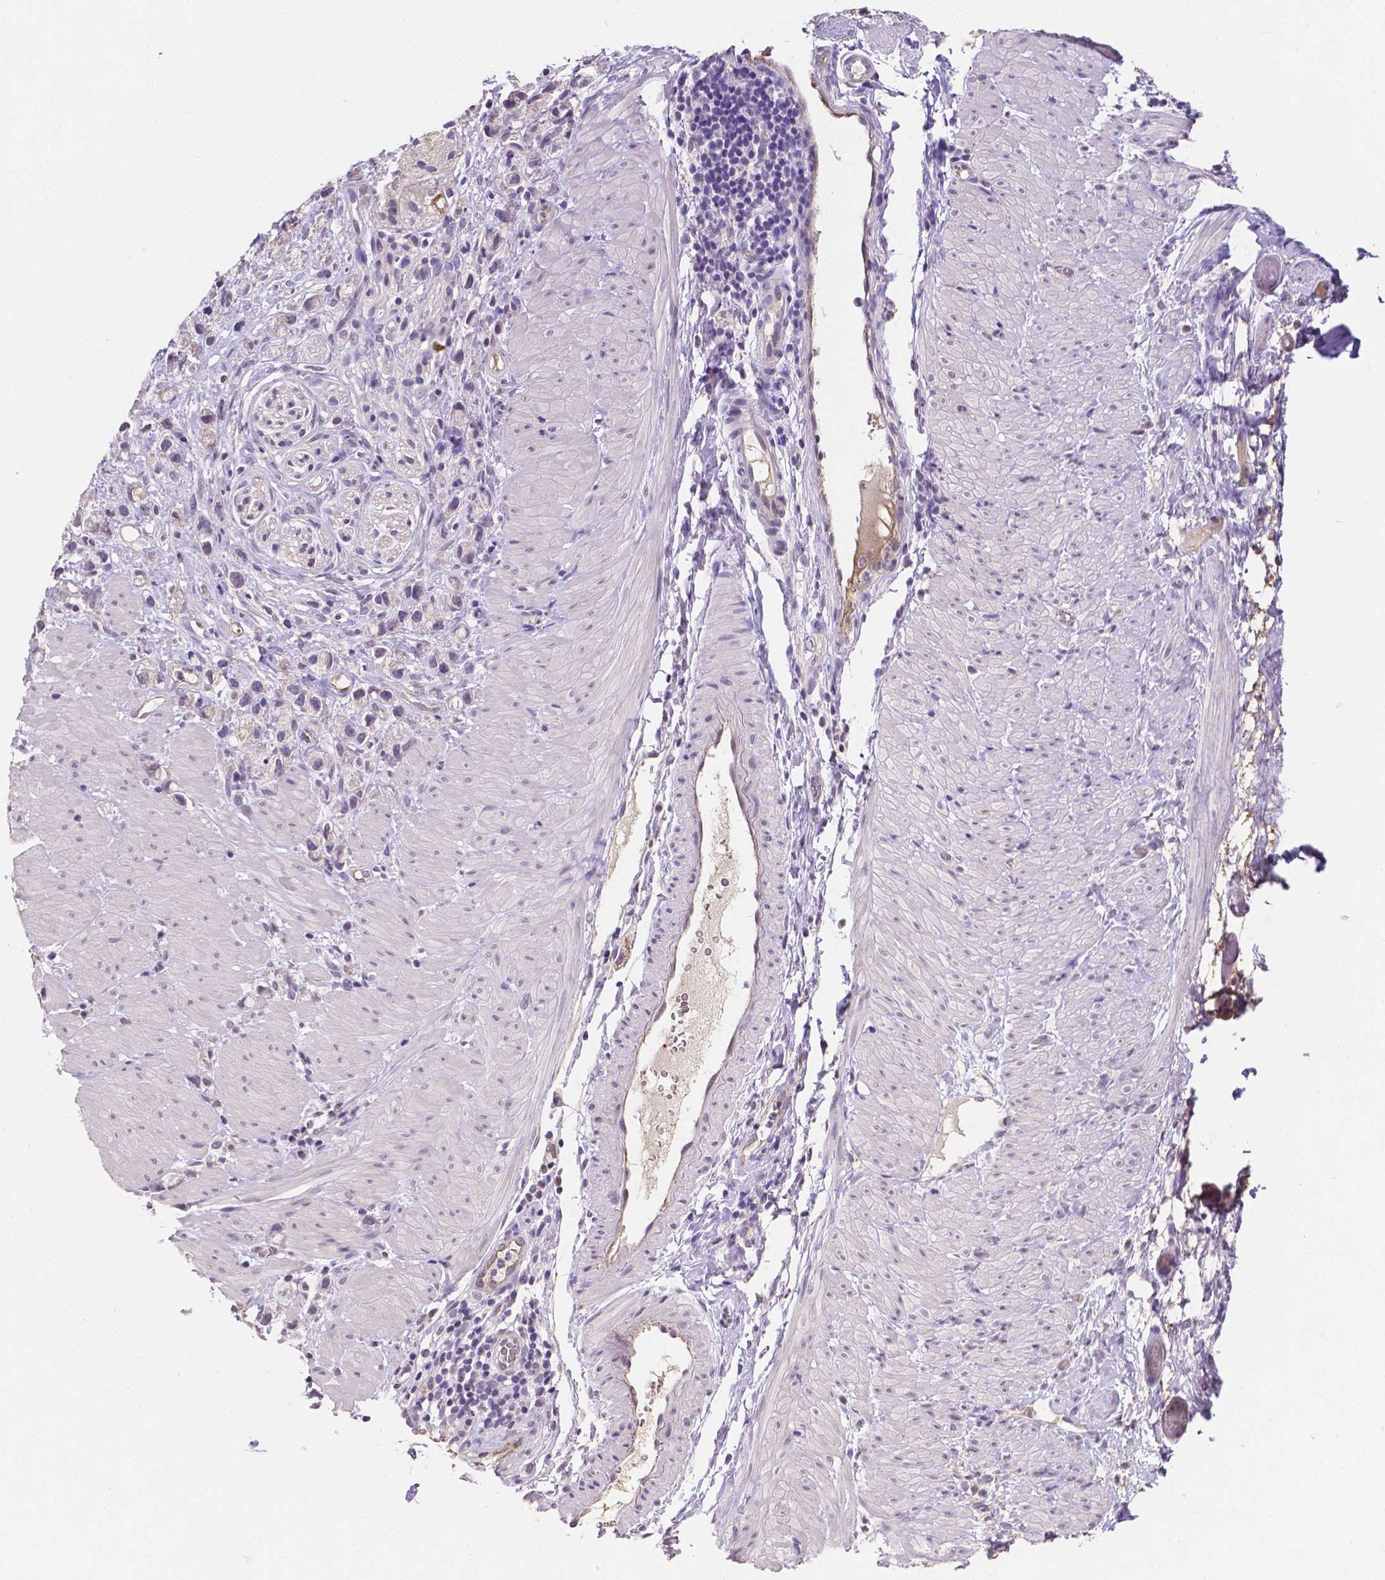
{"staining": {"intensity": "negative", "quantity": "none", "location": "none"}, "tissue": "stomach cancer", "cell_type": "Tumor cells", "image_type": "cancer", "snomed": [{"axis": "morphology", "description": "Adenocarcinoma, NOS"}, {"axis": "topography", "description": "Stomach"}], "caption": "This photomicrograph is of stomach cancer (adenocarcinoma) stained with immunohistochemistry to label a protein in brown with the nuclei are counter-stained blue. There is no positivity in tumor cells. Brightfield microscopy of IHC stained with DAB (brown) and hematoxylin (blue), captured at high magnification.", "gene": "ELAVL2", "patient": {"sex": "female", "age": 59}}